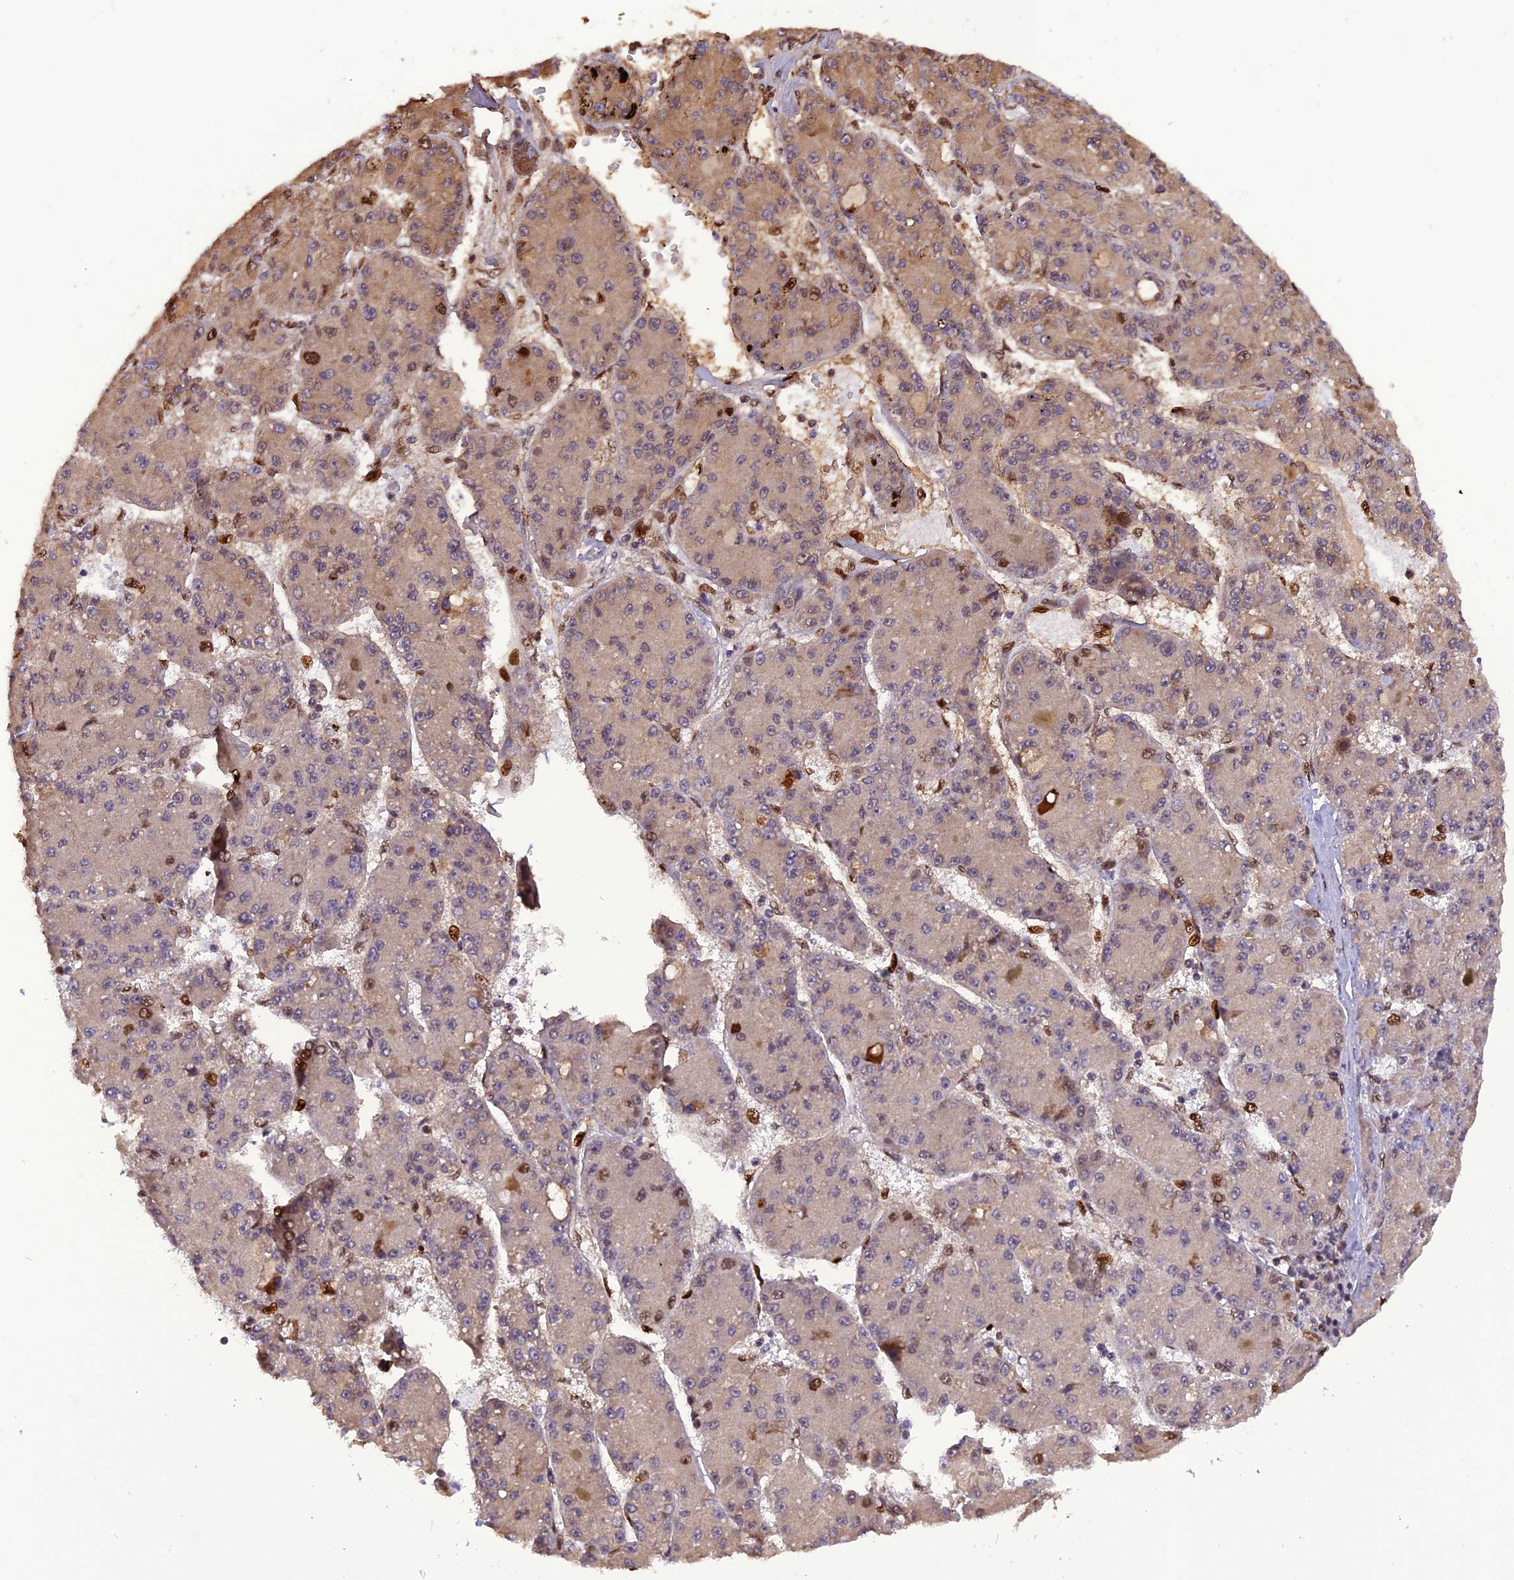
{"staining": {"intensity": "moderate", "quantity": "<25%", "location": "cytoplasmic/membranous,nuclear"}, "tissue": "liver cancer", "cell_type": "Tumor cells", "image_type": "cancer", "snomed": [{"axis": "morphology", "description": "Carcinoma, Hepatocellular, NOS"}, {"axis": "topography", "description": "Liver"}], "caption": "There is low levels of moderate cytoplasmic/membranous and nuclear expression in tumor cells of liver cancer (hepatocellular carcinoma), as demonstrated by immunohistochemical staining (brown color).", "gene": "MICALL1", "patient": {"sex": "male", "age": 67}}